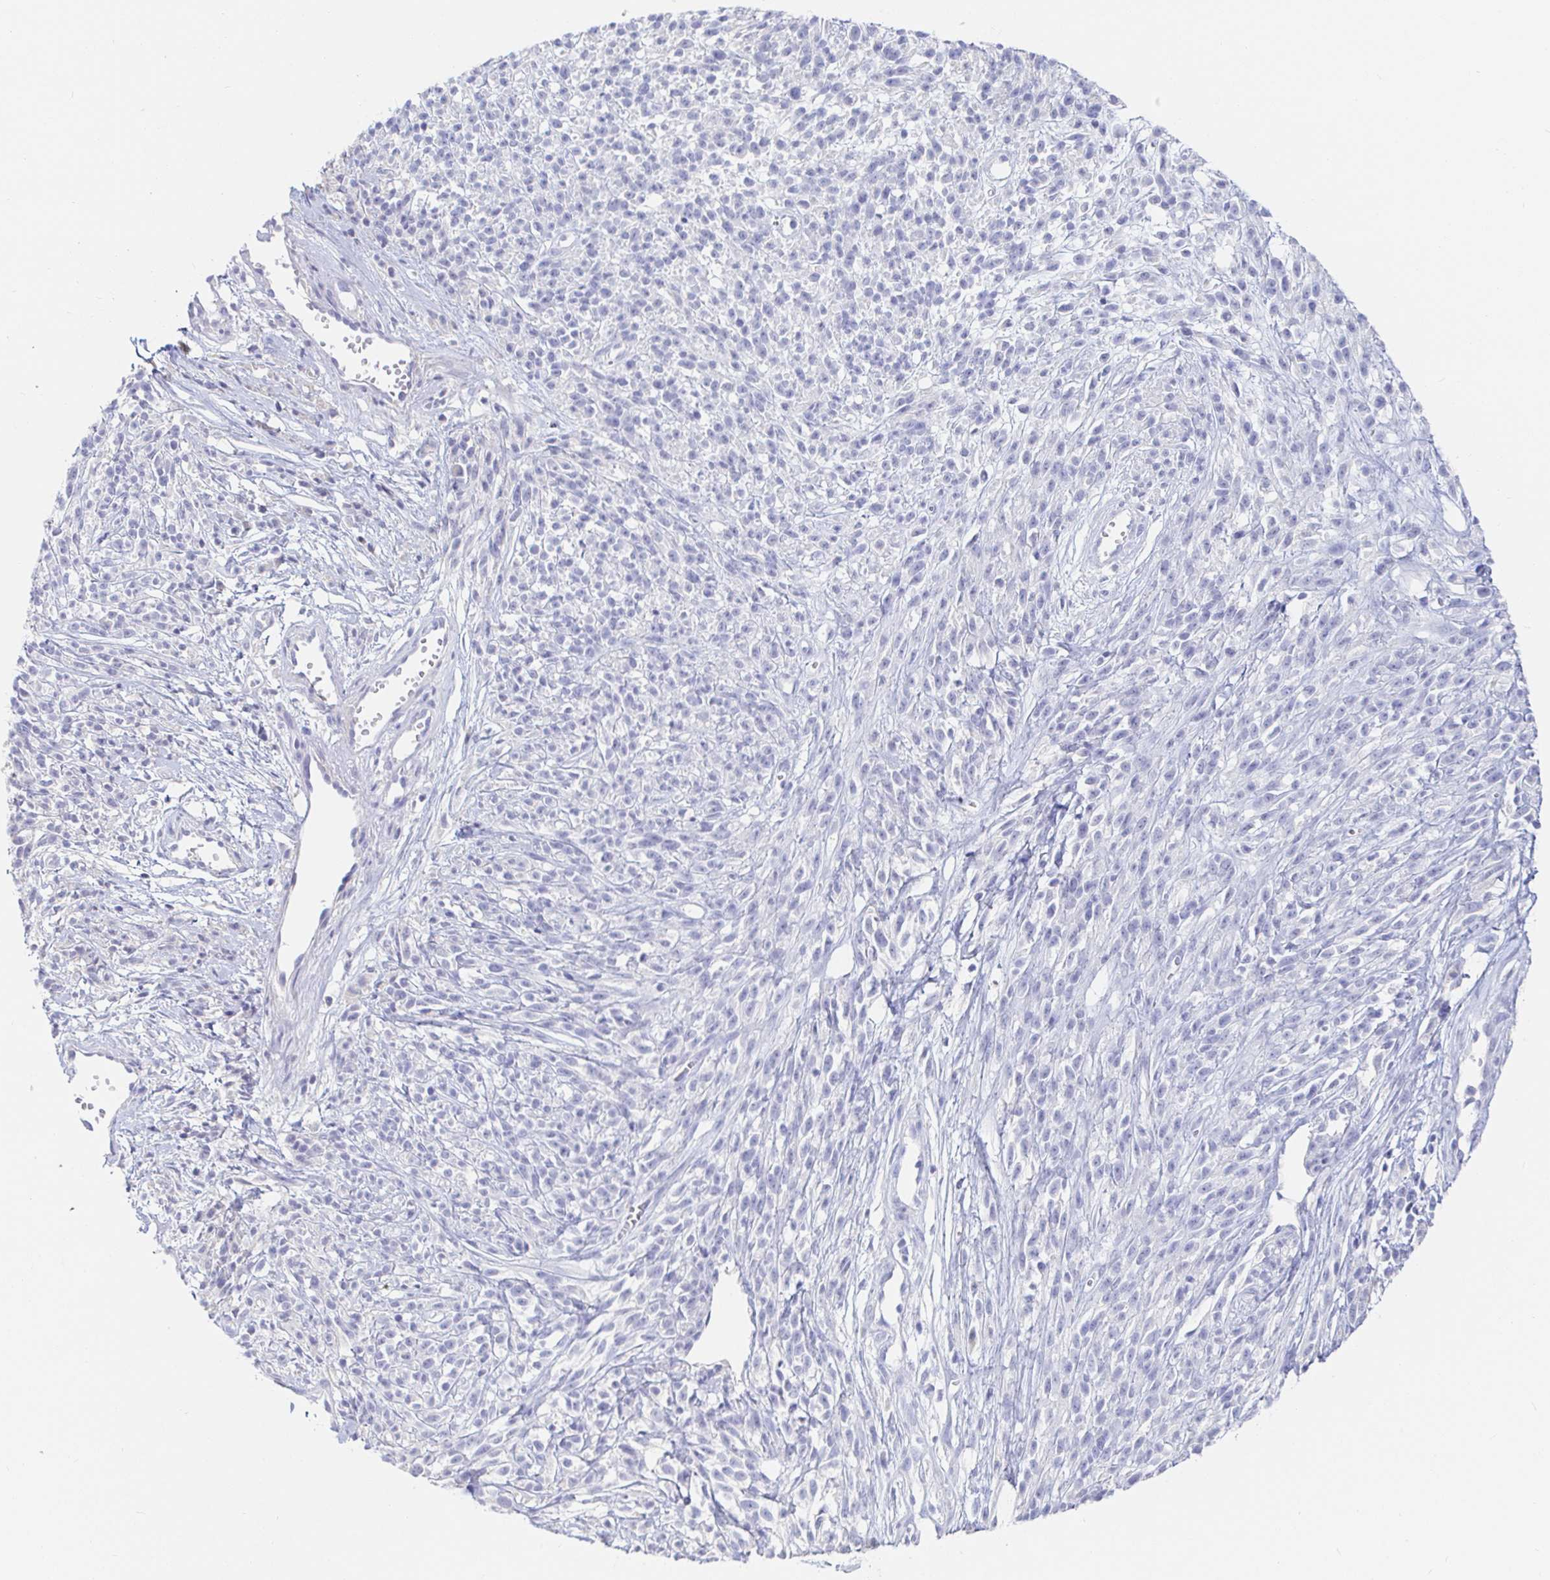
{"staining": {"intensity": "negative", "quantity": "none", "location": "none"}, "tissue": "melanoma", "cell_type": "Tumor cells", "image_type": "cancer", "snomed": [{"axis": "morphology", "description": "Malignant melanoma, NOS"}, {"axis": "topography", "description": "Skin"}, {"axis": "topography", "description": "Skin of trunk"}], "caption": "Immunohistochemistry (IHC) image of neoplastic tissue: melanoma stained with DAB demonstrates no significant protein positivity in tumor cells. Brightfield microscopy of IHC stained with DAB (brown) and hematoxylin (blue), captured at high magnification.", "gene": "PDE6B", "patient": {"sex": "male", "age": 74}}